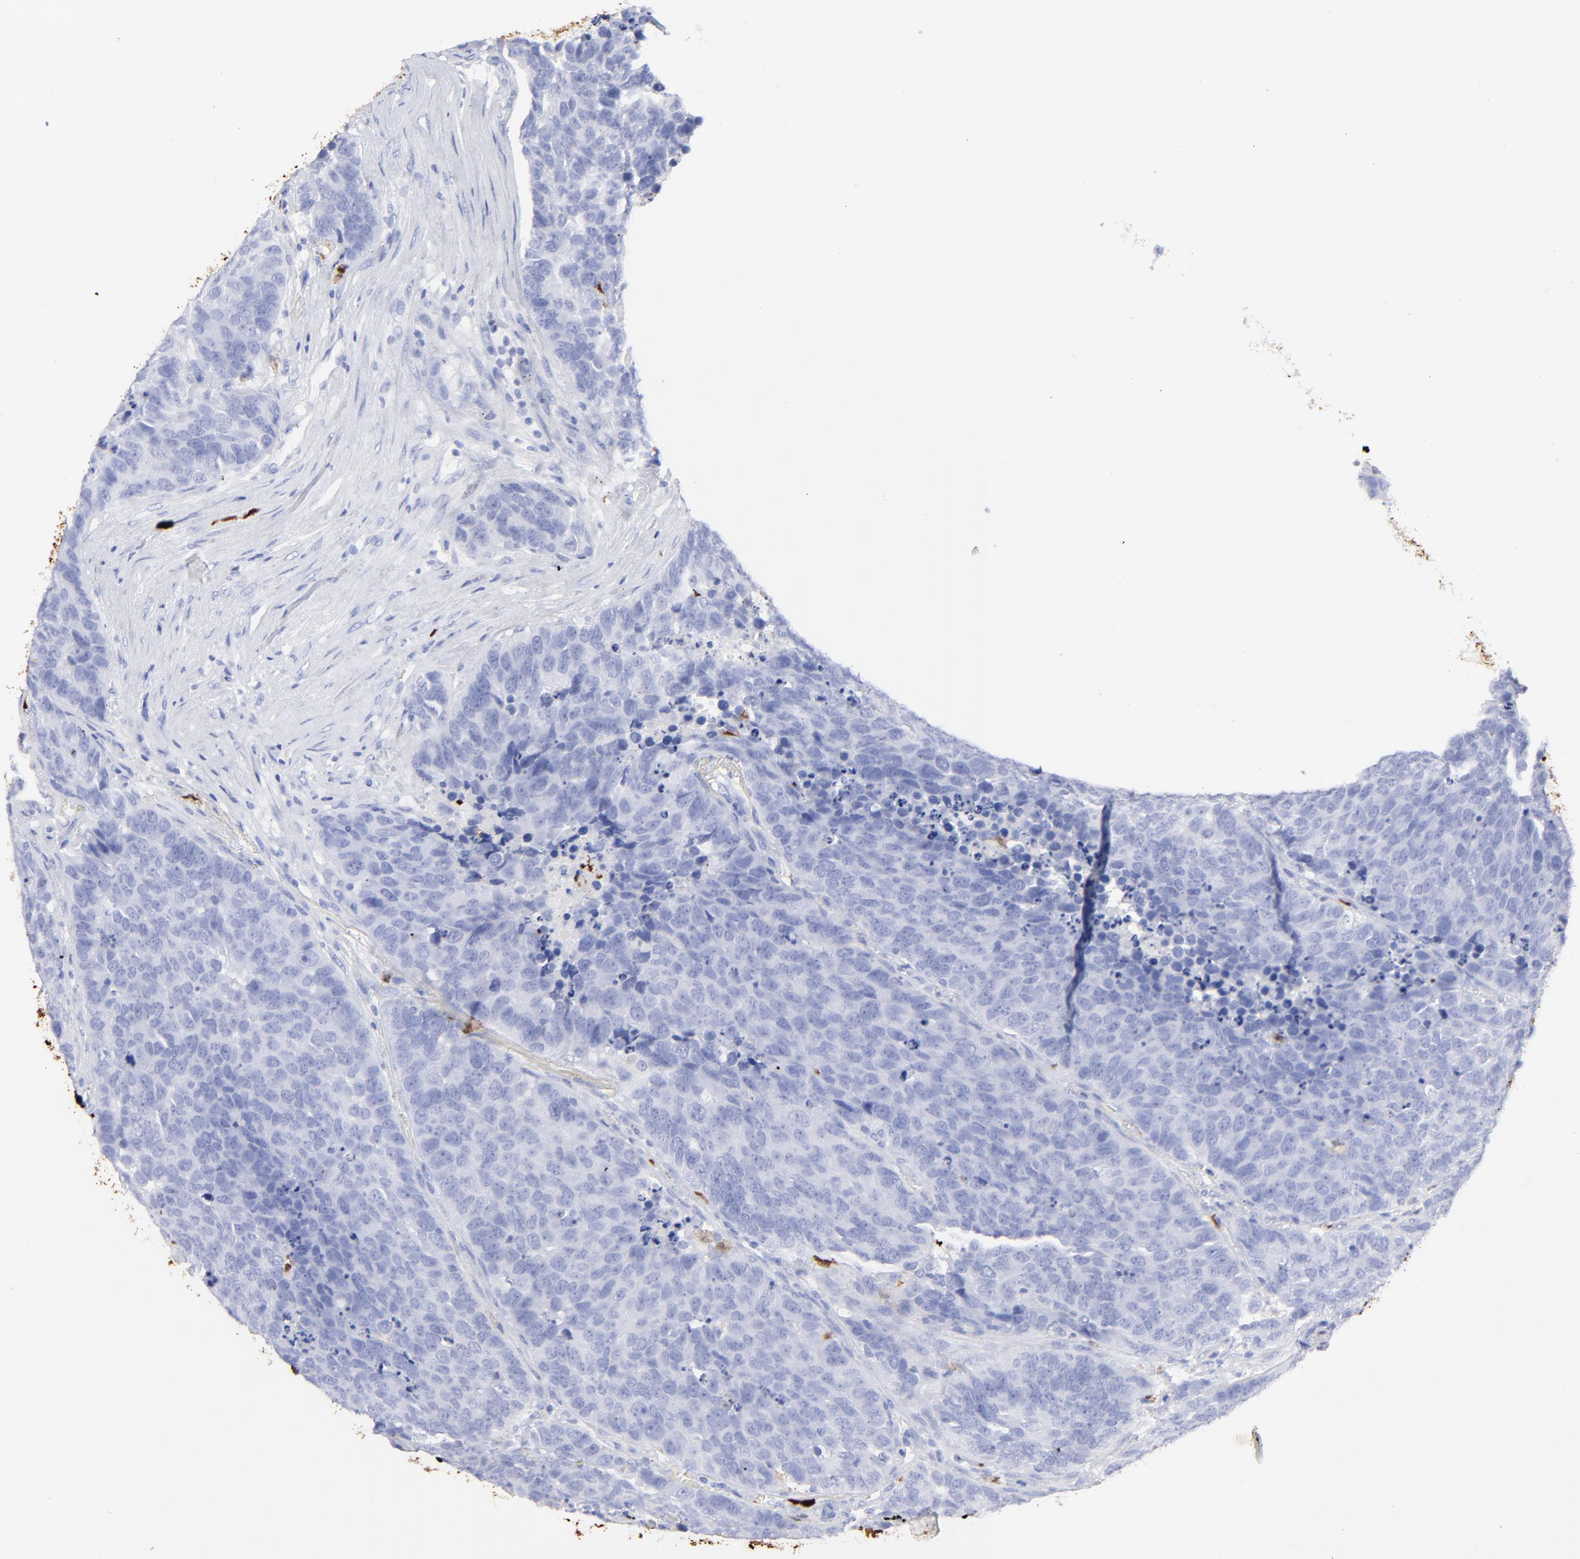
{"staining": {"intensity": "negative", "quantity": "none", "location": "none"}, "tissue": "carcinoid", "cell_type": "Tumor cells", "image_type": "cancer", "snomed": [{"axis": "morphology", "description": "Carcinoid, malignant, NOS"}, {"axis": "topography", "description": "Lung"}], "caption": "Immunohistochemistry of malignant carcinoid exhibits no positivity in tumor cells.", "gene": "S100A12", "patient": {"sex": "male", "age": 60}}